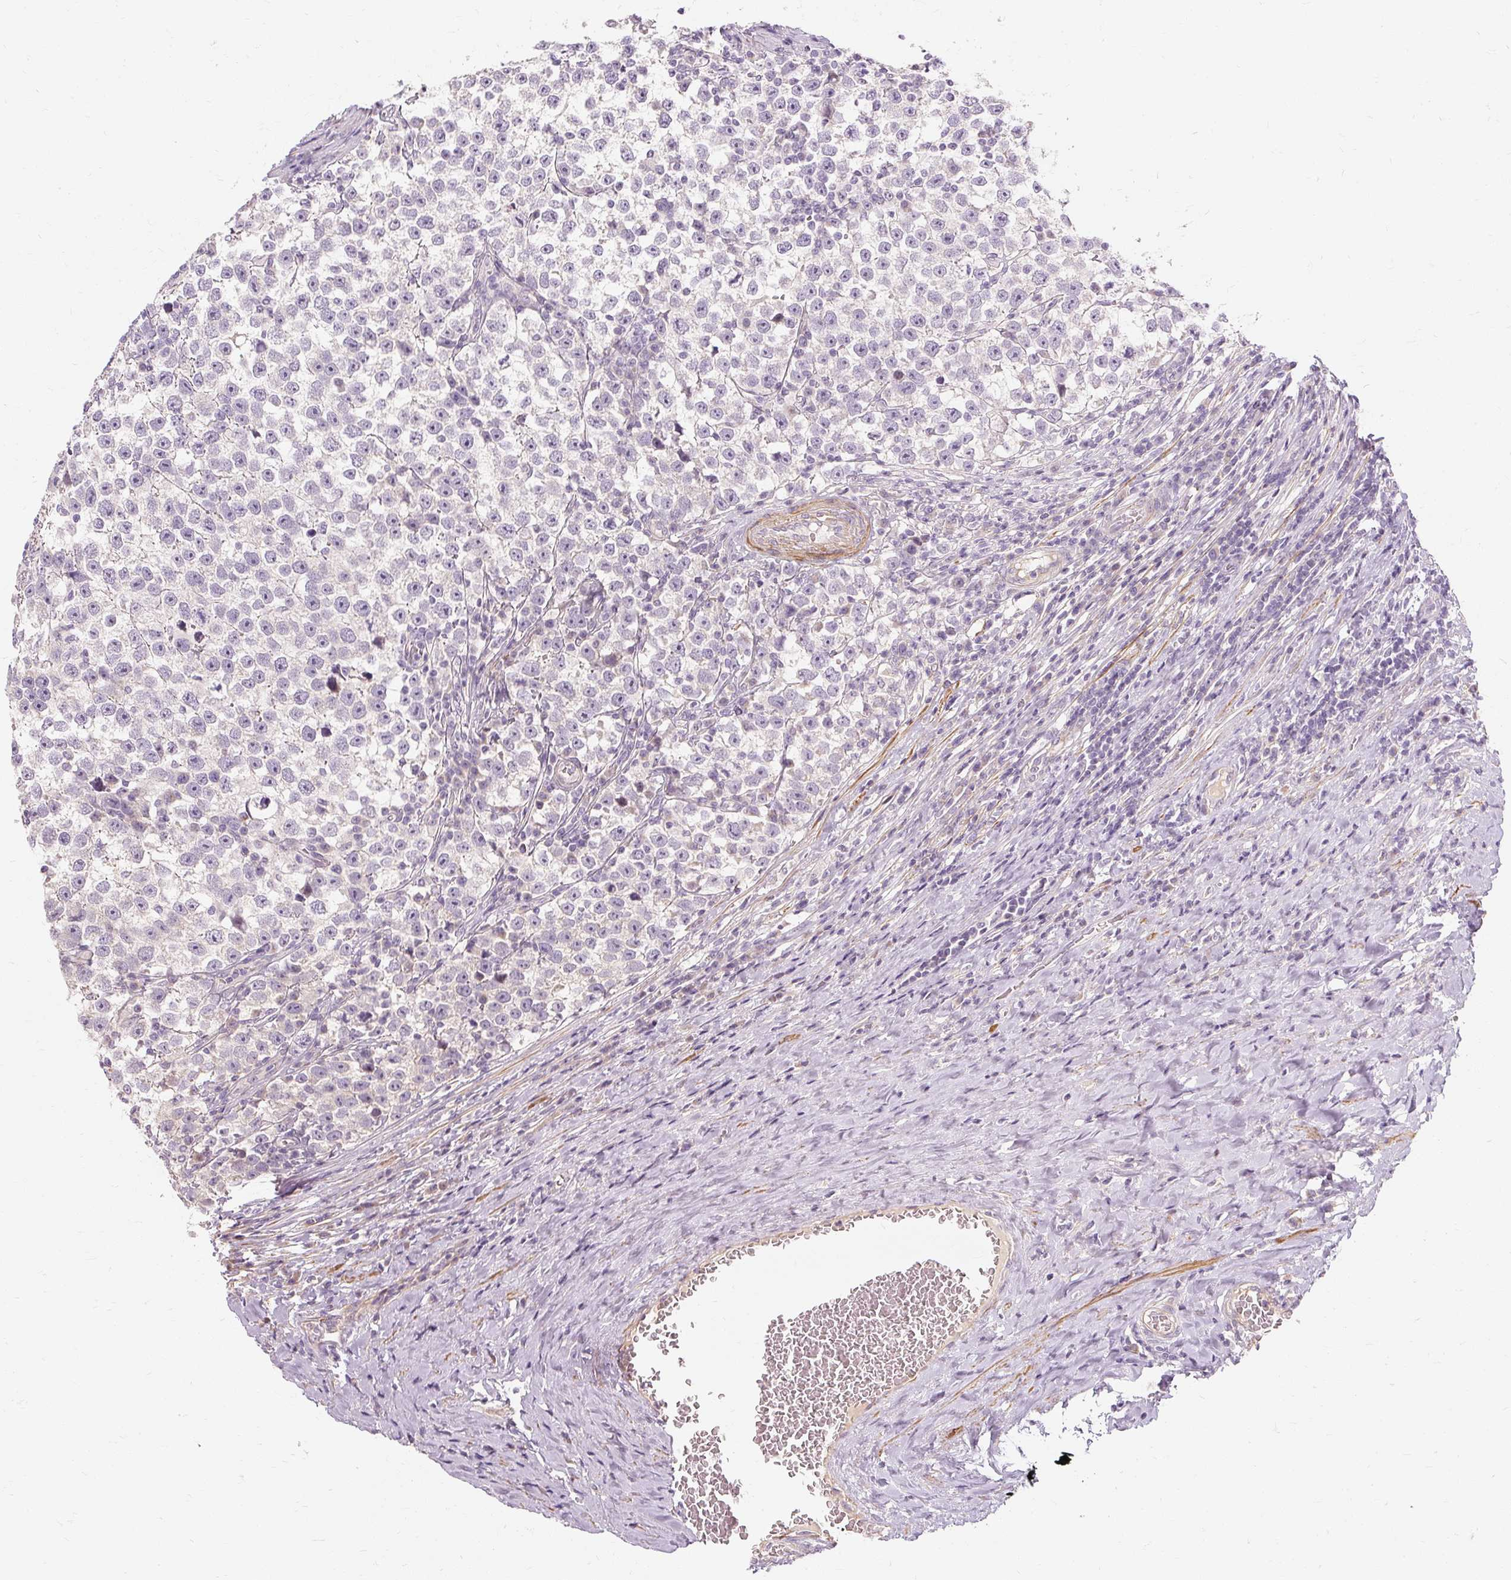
{"staining": {"intensity": "negative", "quantity": "none", "location": "none"}, "tissue": "testis cancer", "cell_type": "Tumor cells", "image_type": "cancer", "snomed": [{"axis": "morphology", "description": "Normal tissue, NOS"}, {"axis": "morphology", "description": "Seminoma, NOS"}, {"axis": "topography", "description": "Testis"}], "caption": "A photomicrograph of human testis cancer (seminoma) is negative for staining in tumor cells.", "gene": "CAPN3", "patient": {"sex": "male", "age": 43}}